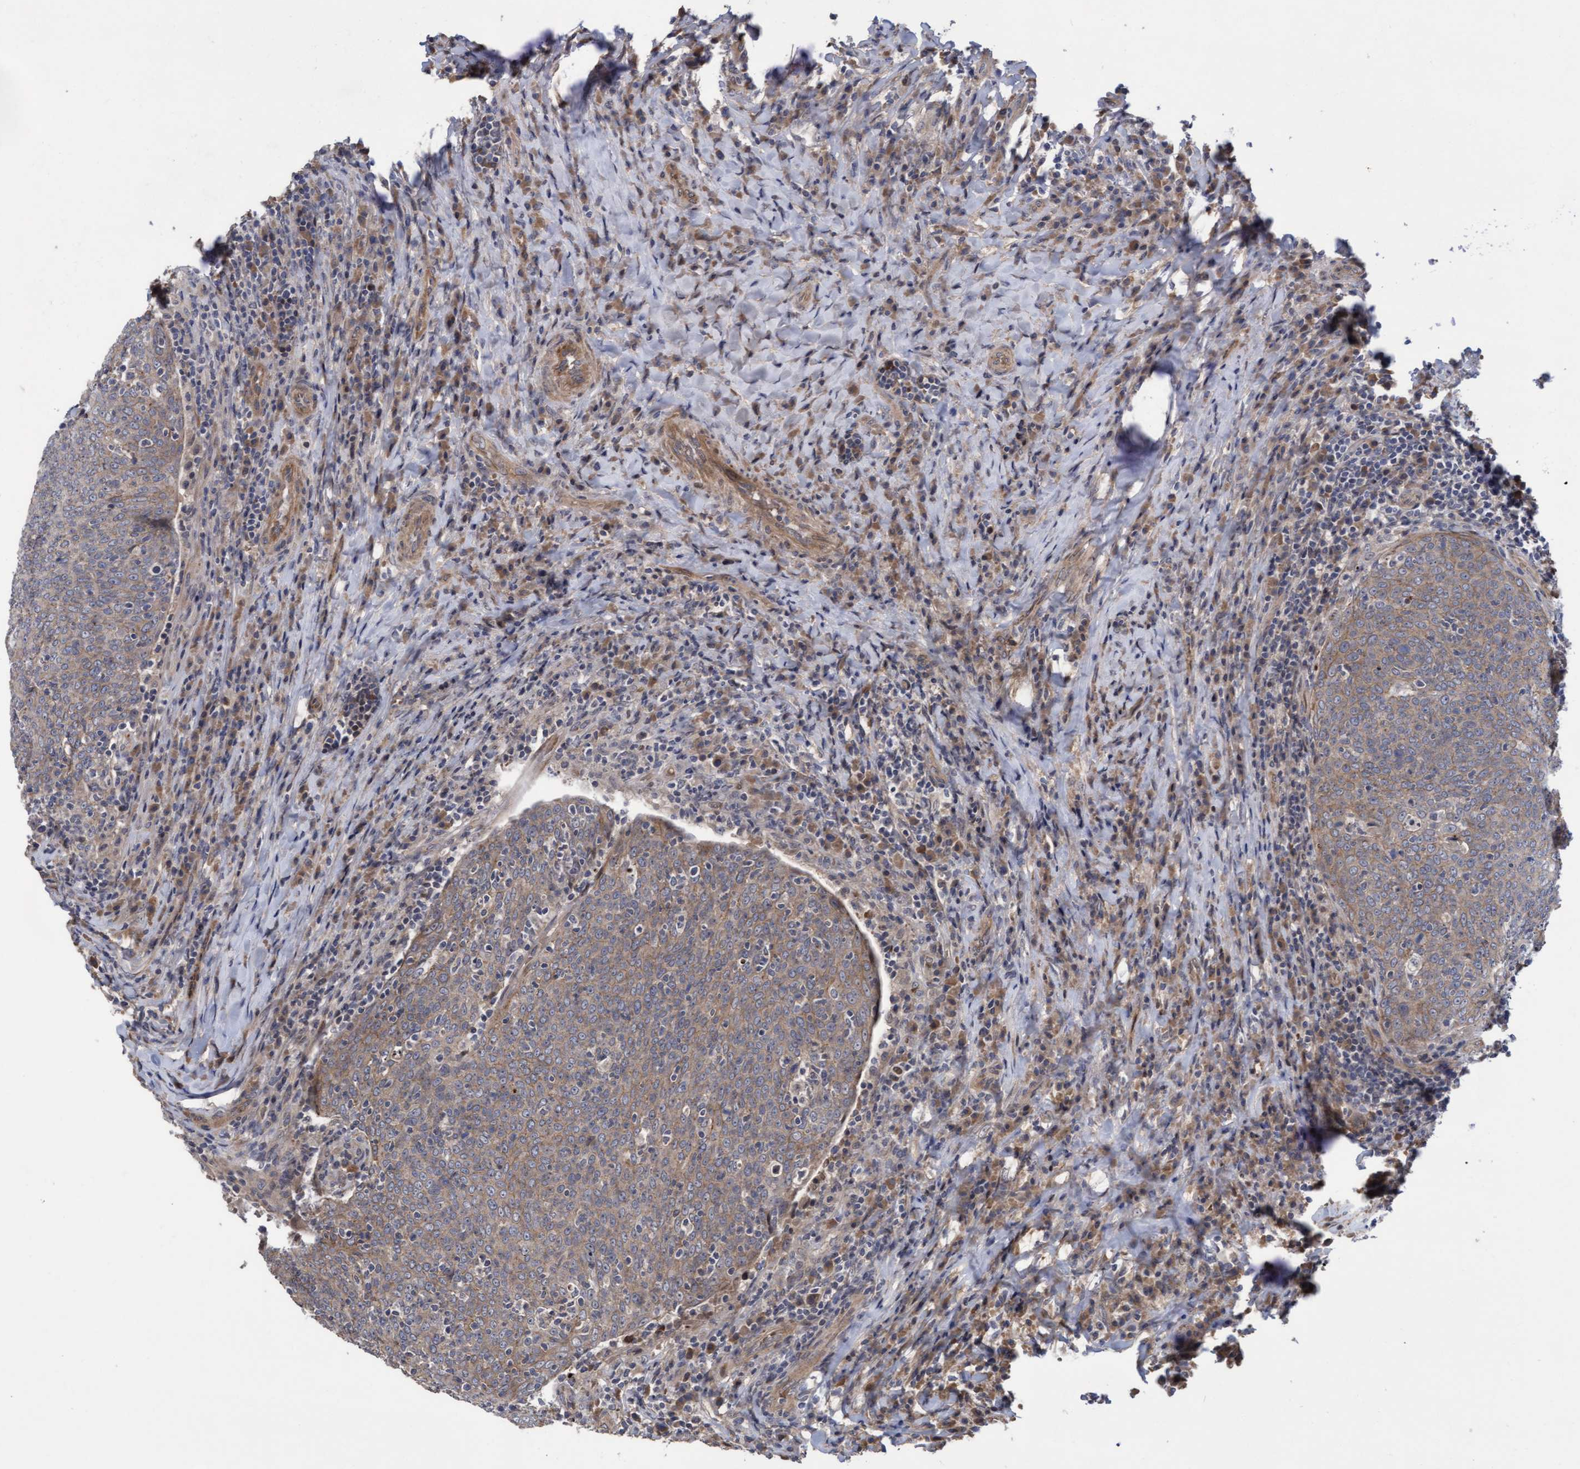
{"staining": {"intensity": "weak", "quantity": ">75%", "location": "cytoplasmic/membranous"}, "tissue": "head and neck cancer", "cell_type": "Tumor cells", "image_type": "cancer", "snomed": [{"axis": "morphology", "description": "Squamous cell carcinoma, NOS"}, {"axis": "morphology", "description": "Squamous cell carcinoma, metastatic, NOS"}, {"axis": "topography", "description": "Lymph node"}, {"axis": "topography", "description": "Head-Neck"}], "caption": "Immunohistochemical staining of human head and neck cancer (metastatic squamous cell carcinoma) displays weak cytoplasmic/membranous protein expression in approximately >75% of tumor cells. The staining was performed using DAB (3,3'-diaminobenzidine) to visualize the protein expression in brown, while the nuclei were stained in blue with hematoxylin (Magnification: 20x).", "gene": "COBL", "patient": {"sex": "male", "age": 62}}